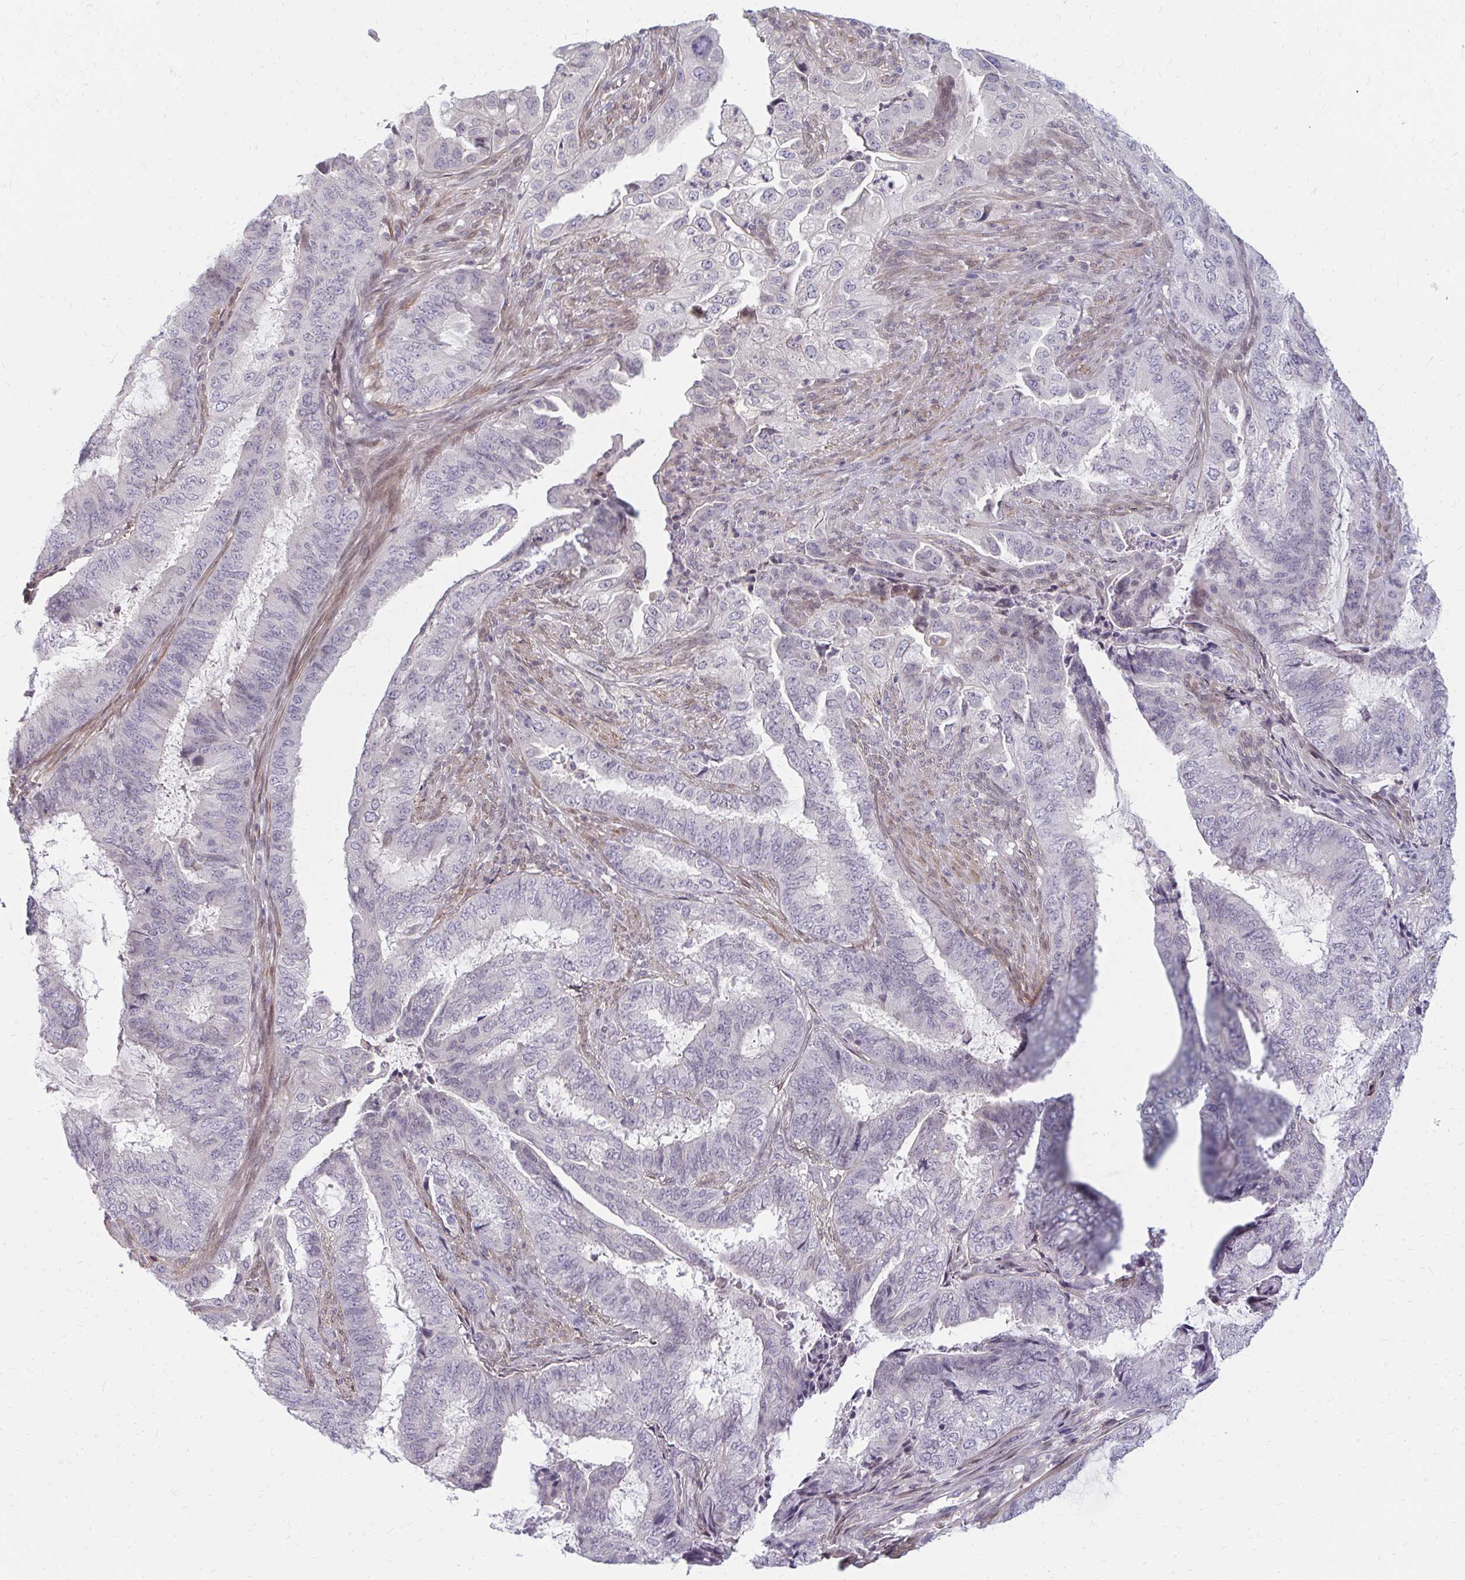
{"staining": {"intensity": "negative", "quantity": "none", "location": "none"}, "tissue": "endometrial cancer", "cell_type": "Tumor cells", "image_type": "cancer", "snomed": [{"axis": "morphology", "description": "Adenocarcinoma, NOS"}, {"axis": "topography", "description": "Endometrium"}], "caption": "An immunohistochemistry photomicrograph of endometrial cancer (adenocarcinoma) is shown. There is no staining in tumor cells of endometrial cancer (adenocarcinoma). Nuclei are stained in blue.", "gene": "GPC5", "patient": {"sex": "female", "age": 51}}